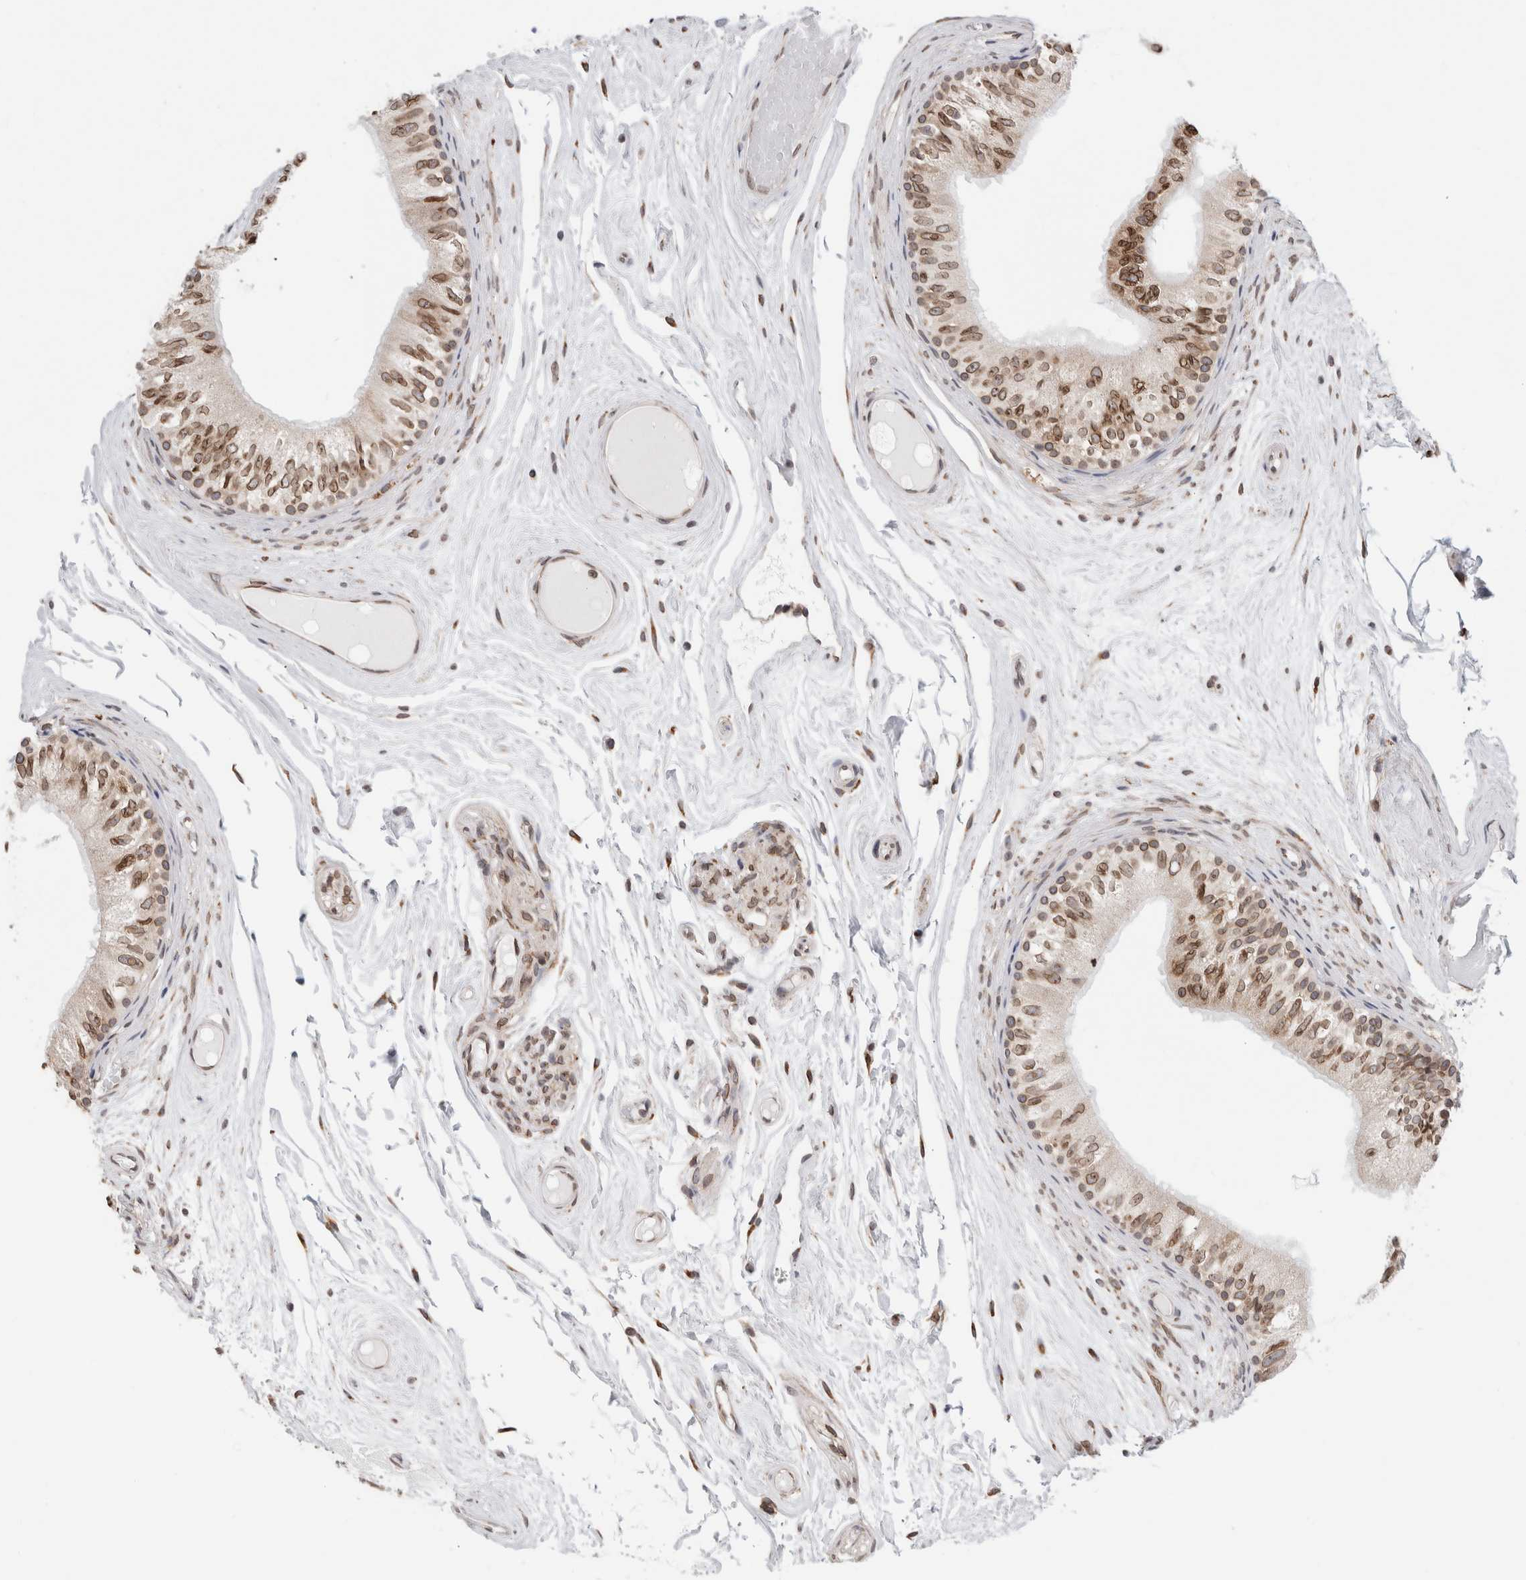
{"staining": {"intensity": "moderate", "quantity": ">75%", "location": "cytoplasmic/membranous,nuclear"}, "tissue": "epididymis", "cell_type": "Glandular cells", "image_type": "normal", "snomed": [{"axis": "morphology", "description": "Normal tissue, NOS"}, {"axis": "topography", "description": "Epididymis"}], "caption": "Immunohistochemical staining of benign human epididymis exhibits moderate cytoplasmic/membranous,nuclear protein expression in approximately >75% of glandular cells. The staining was performed using DAB (3,3'-diaminobenzidine) to visualize the protein expression in brown, while the nuclei were stained in blue with hematoxylin (Magnification: 20x).", "gene": "RBMX2", "patient": {"sex": "male", "age": 79}}